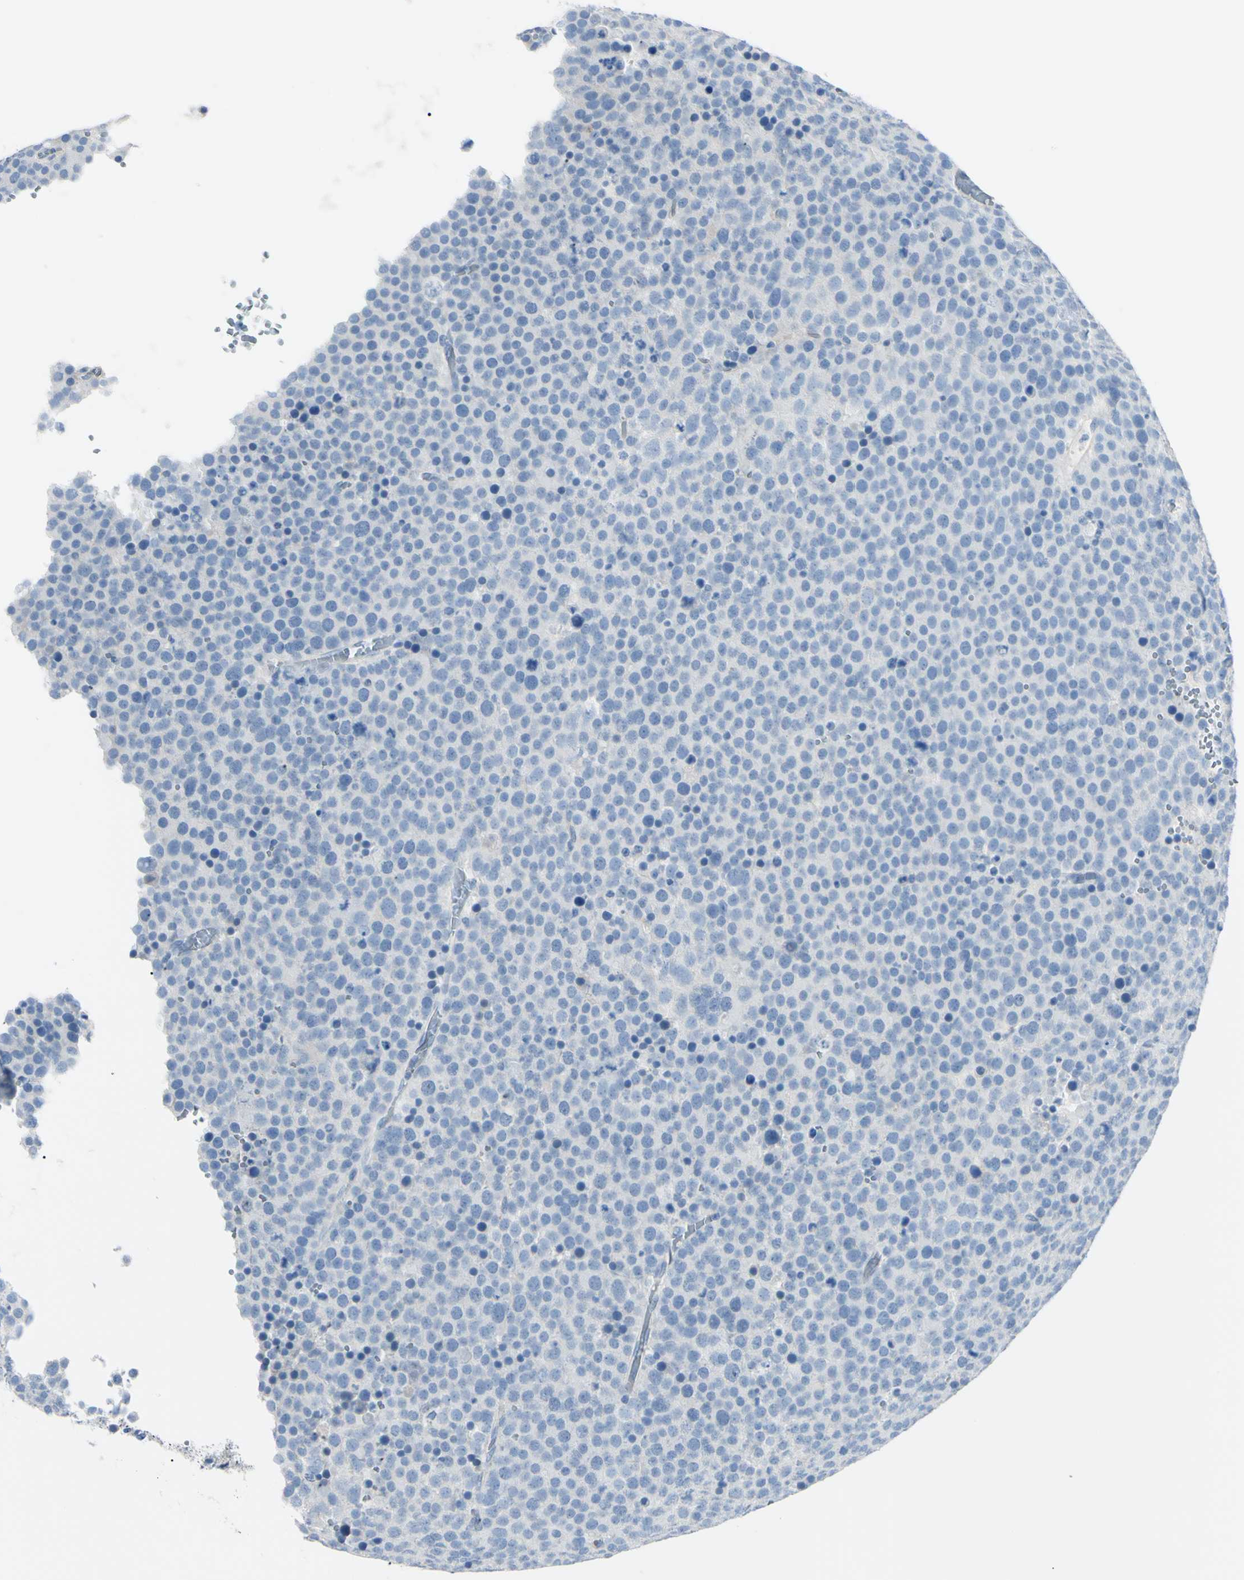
{"staining": {"intensity": "negative", "quantity": "none", "location": "none"}, "tissue": "testis cancer", "cell_type": "Tumor cells", "image_type": "cancer", "snomed": [{"axis": "morphology", "description": "Seminoma, NOS"}, {"axis": "topography", "description": "Testis"}], "caption": "This is an immunohistochemistry (IHC) micrograph of human testis cancer (seminoma). There is no expression in tumor cells.", "gene": "FOLH1", "patient": {"sex": "male", "age": 71}}